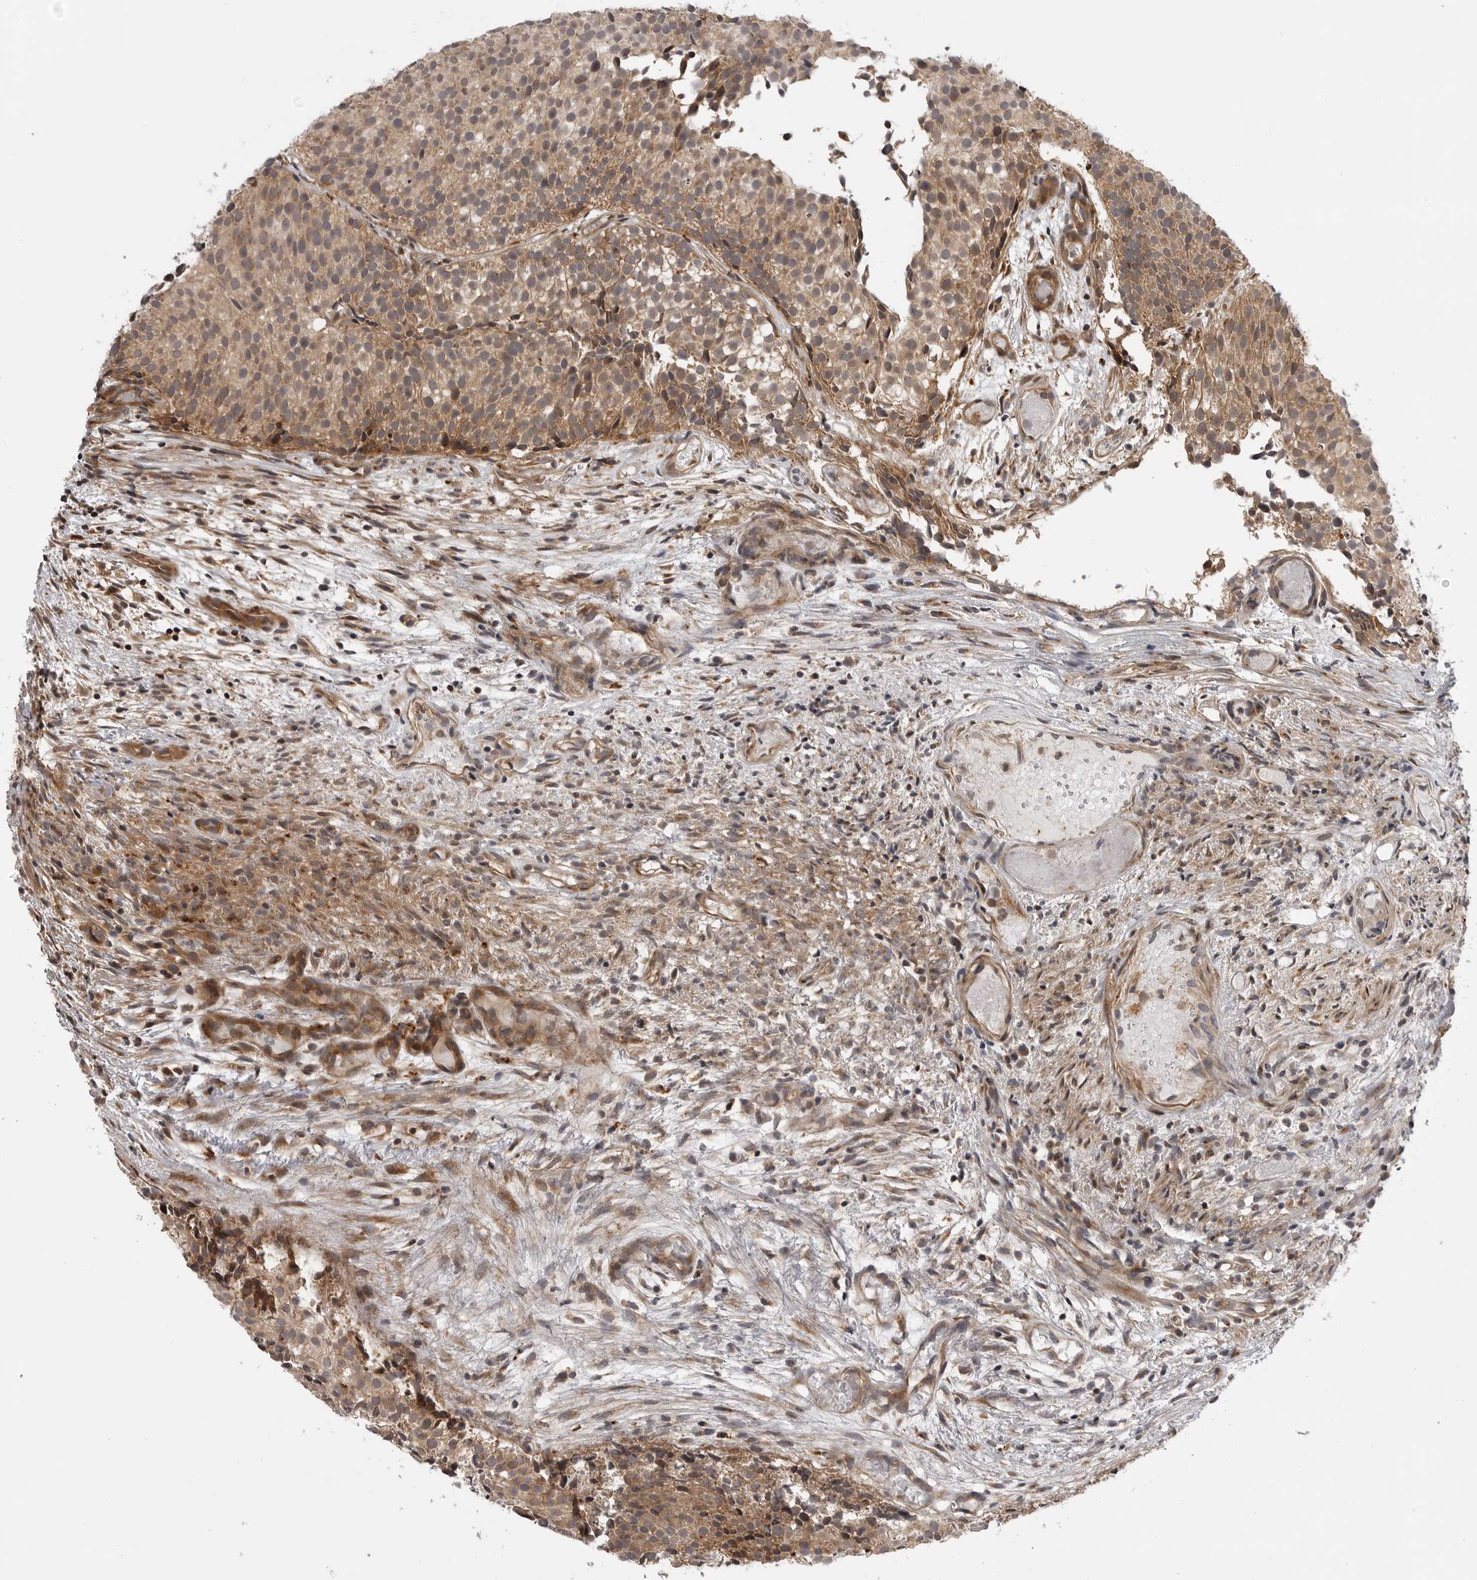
{"staining": {"intensity": "moderate", "quantity": ">75%", "location": "cytoplasmic/membranous"}, "tissue": "urothelial cancer", "cell_type": "Tumor cells", "image_type": "cancer", "snomed": [{"axis": "morphology", "description": "Urothelial carcinoma, Low grade"}, {"axis": "topography", "description": "Urinary bladder"}], "caption": "The immunohistochemical stain labels moderate cytoplasmic/membranous positivity in tumor cells of urothelial cancer tissue.", "gene": "LRRC45", "patient": {"sex": "male", "age": 86}}